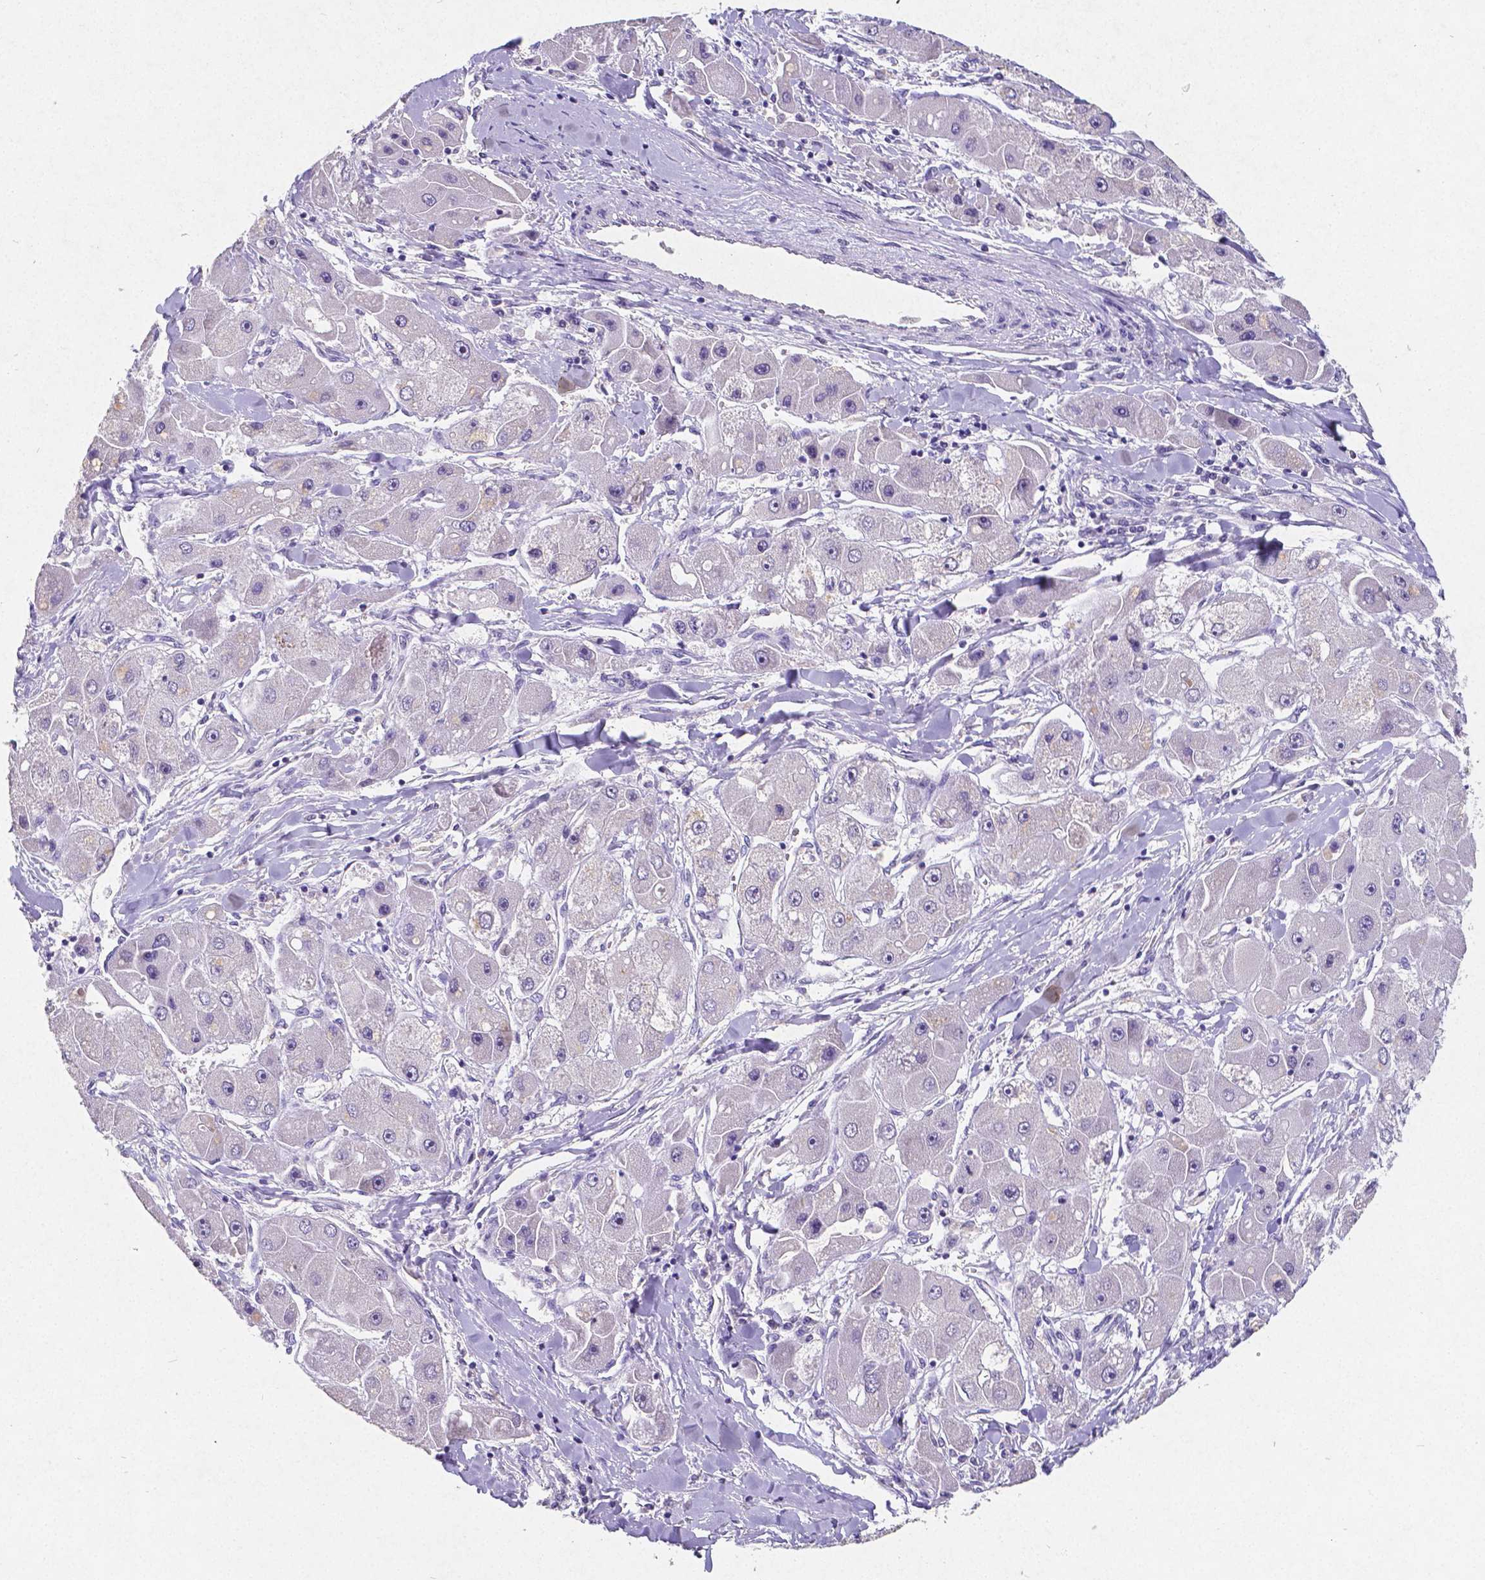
{"staining": {"intensity": "negative", "quantity": "none", "location": "none"}, "tissue": "liver cancer", "cell_type": "Tumor cells", "image_type": "cancer", "snomed": [{"axis": "morphology", "description": "Carcinoma, Hepatocellular, NOS"}, {"axis": "topography", "description": "Liver"}], "caption": "Protein analysis of liver cancer demonstrates no significant expression in tumor cells.", "gene": "SATB2", "patient": {"sex": "male", "age": 24}}